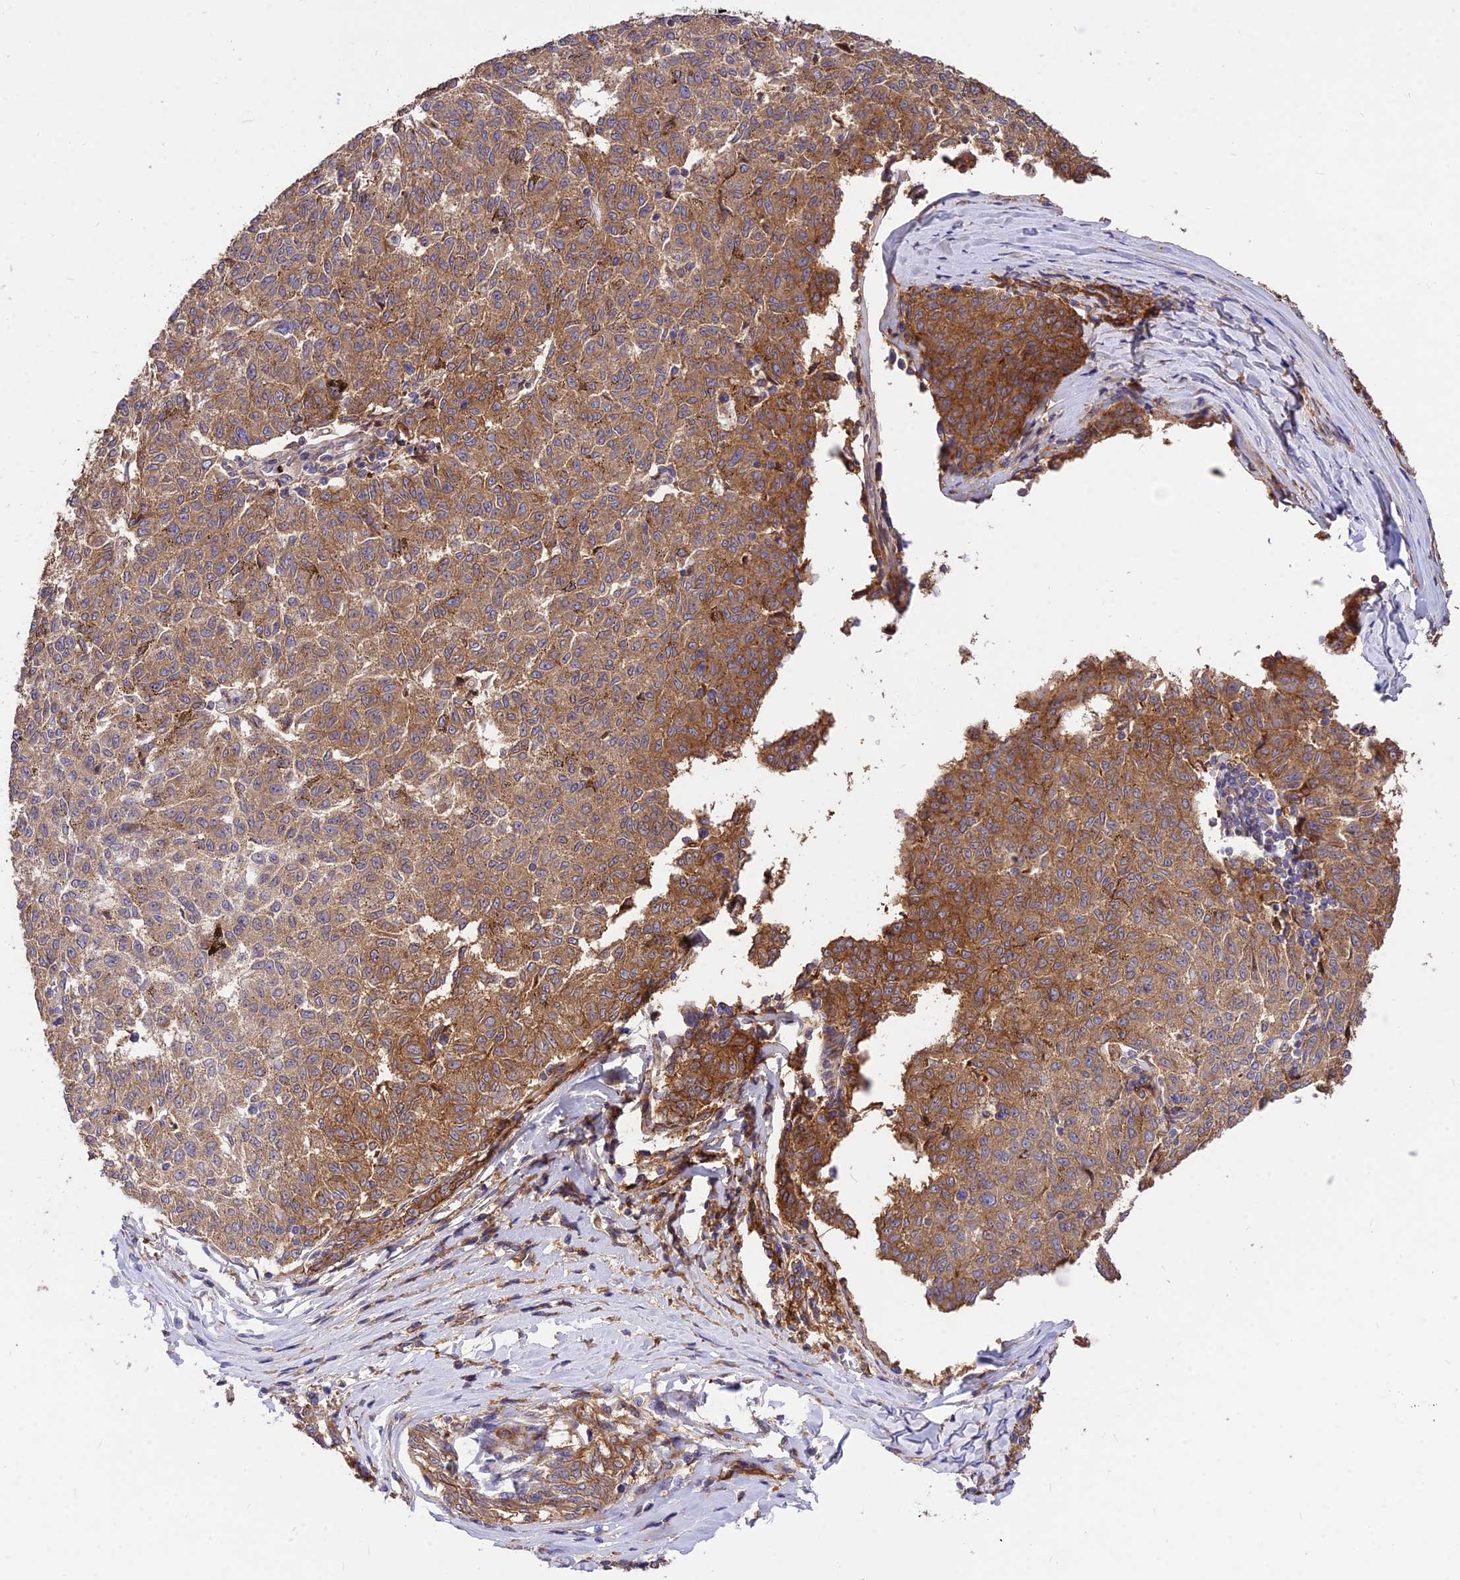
{"staining": {"intensity": "strong", "quantity": ">75%", "location": "cytoplasmic/membranous"}, "tissue": "melanoma", "cell_type": "Tumor cells", "image_type": "cancer", "snomed": [{"axis": "morphology", "description": "Malignant melanoma, NOS"}, {"axis": "topography", "description": "Skin"}], "caption": "A photomicrograph of melanoma stained for a protein displays strong cytoplasmic/membranous brown staining in tumor cells.", "gene": "ROCK1", "patient": {"sex": "female", "age": 72}}